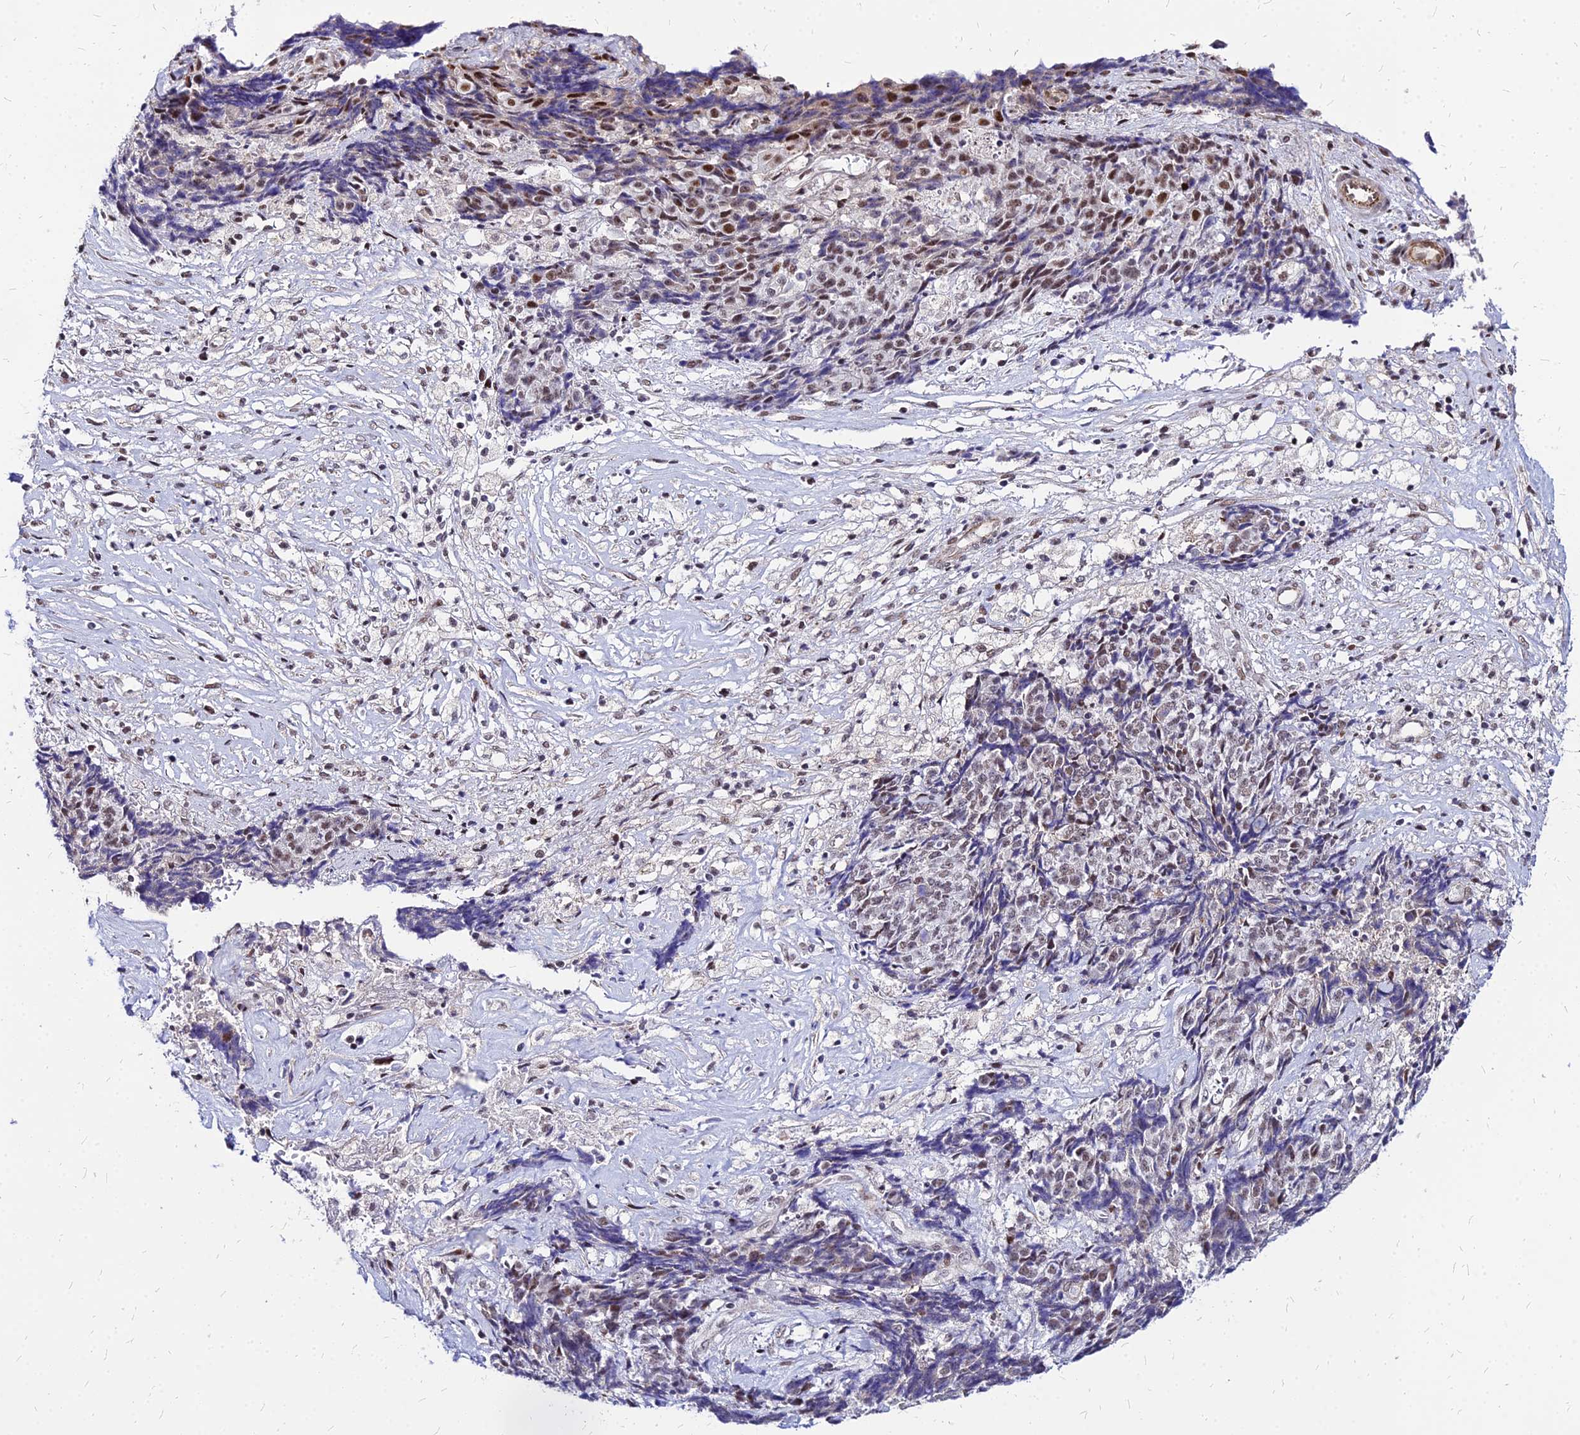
{"staining": {"intensity": "moderate", "quantity": "25%-75%", "location": "nuclear"}, "tissue": "ovarian cancer", "cell_type": "Tumor cells", "image_type": "cancer", "snomed": [{"axis": "morphology", "description": "Carcinoma, endometroid"}, {"axis": "topography", "description": "Ovary"}], "caption": "Brown immunohistochemical staining in human endometroid carcinoma (ovarian) reveals moderate nuclear positivity in about 25%-75% of tumor cells. The protein is stained brown, and the nuclei are stained in blue (DAB (3,3'-diaminobenzidine) IHC with brightfield microscopy, high magnification).", "gene": "FDX2", "patient": {"sex": "female", "age": 42}}